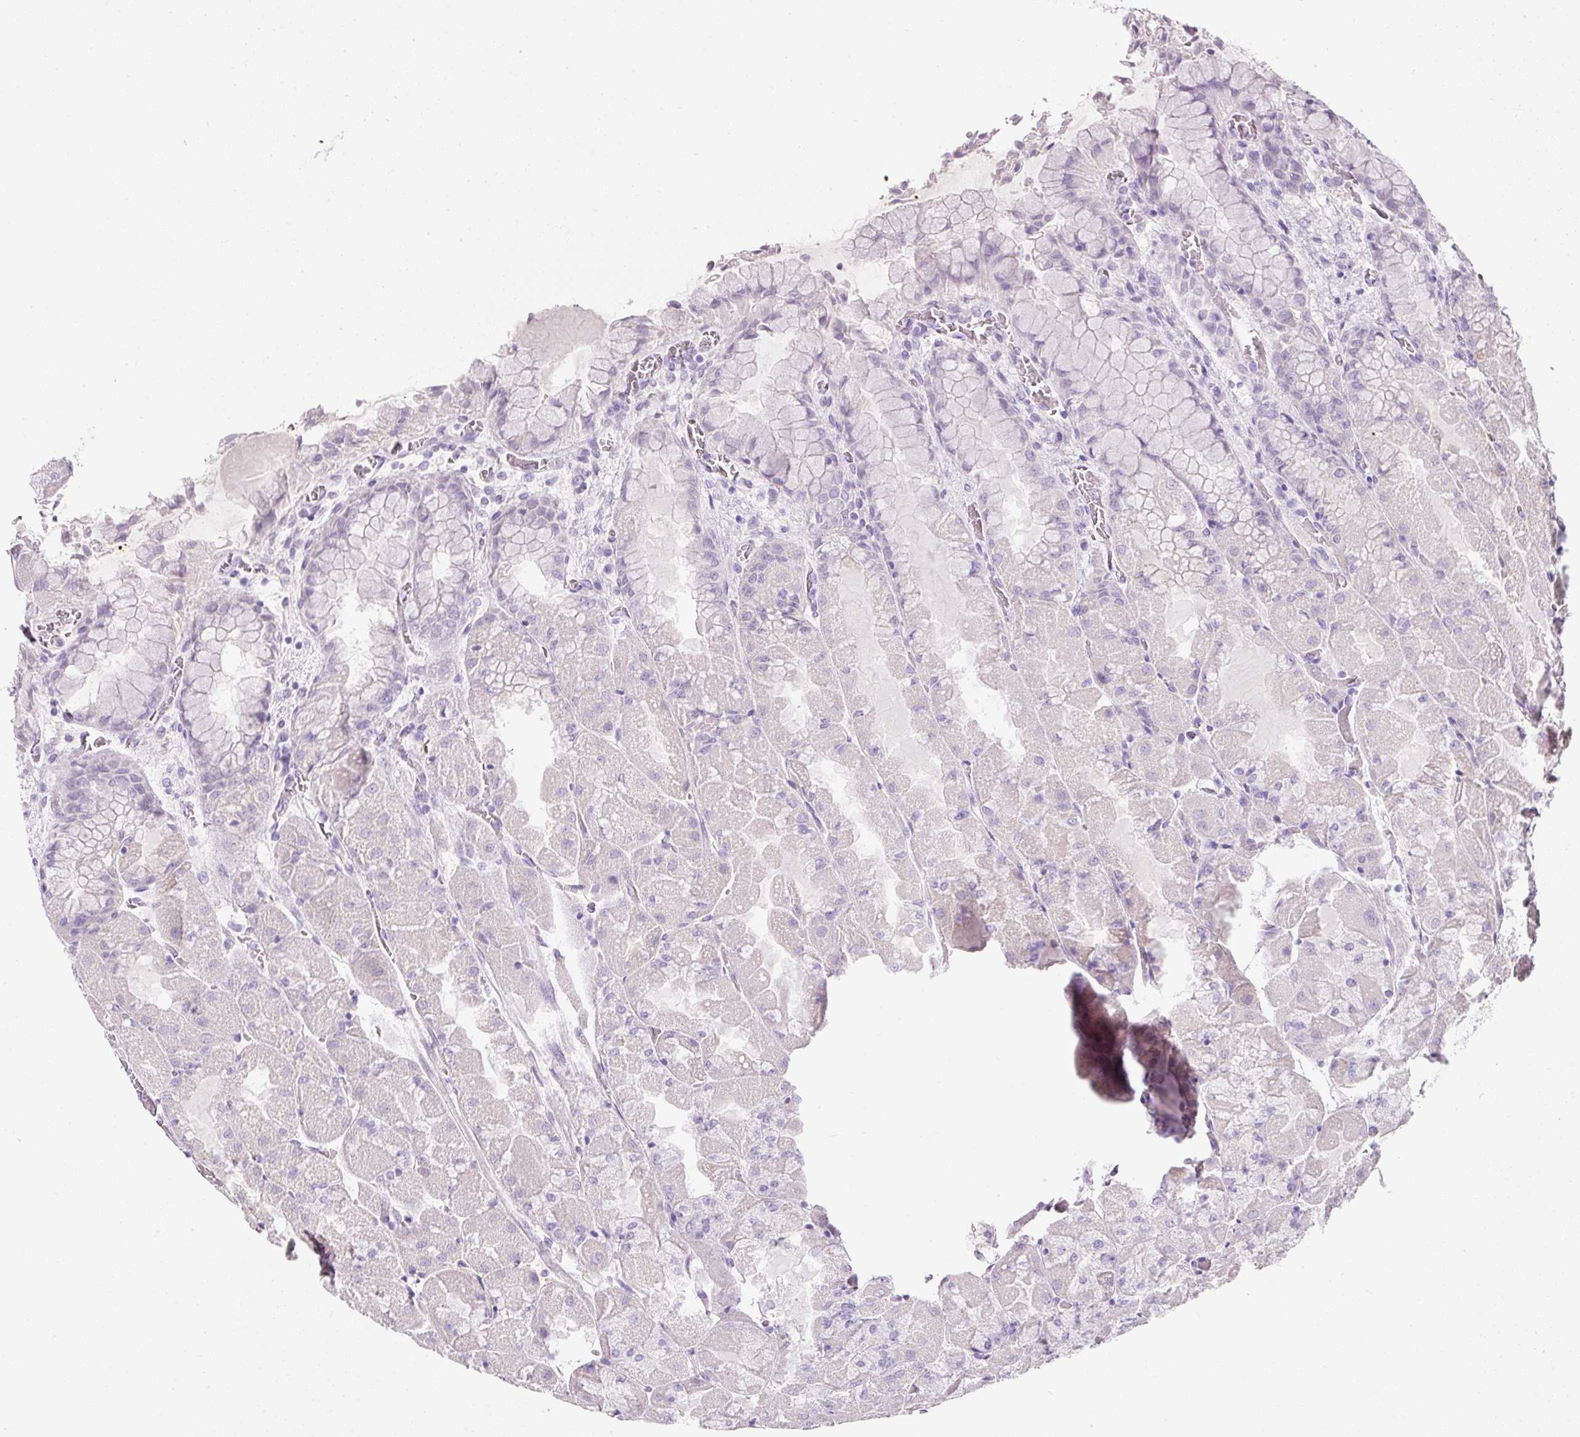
{"staining": {"intensity": "negative", "quantity": "none", "location": "none"}, "tissue": "stomach", "cell_type": "Glandular cells", "image_type": "normal", "snomed": [{"axis": "morphology", "description": "Normal tissue, NOS"}, {"axis": "topography", "description": "Stomach"}], "caption": "Glandular cells show no significant protein staining in benign stomach. The staining is performed using DAB (3,3'-diaminobenzidine) brown chromogen with nuclei counter-stained in using hematoxylin.", "gene": "DNM1", "patient": {"sex": "female", "age": 61}}